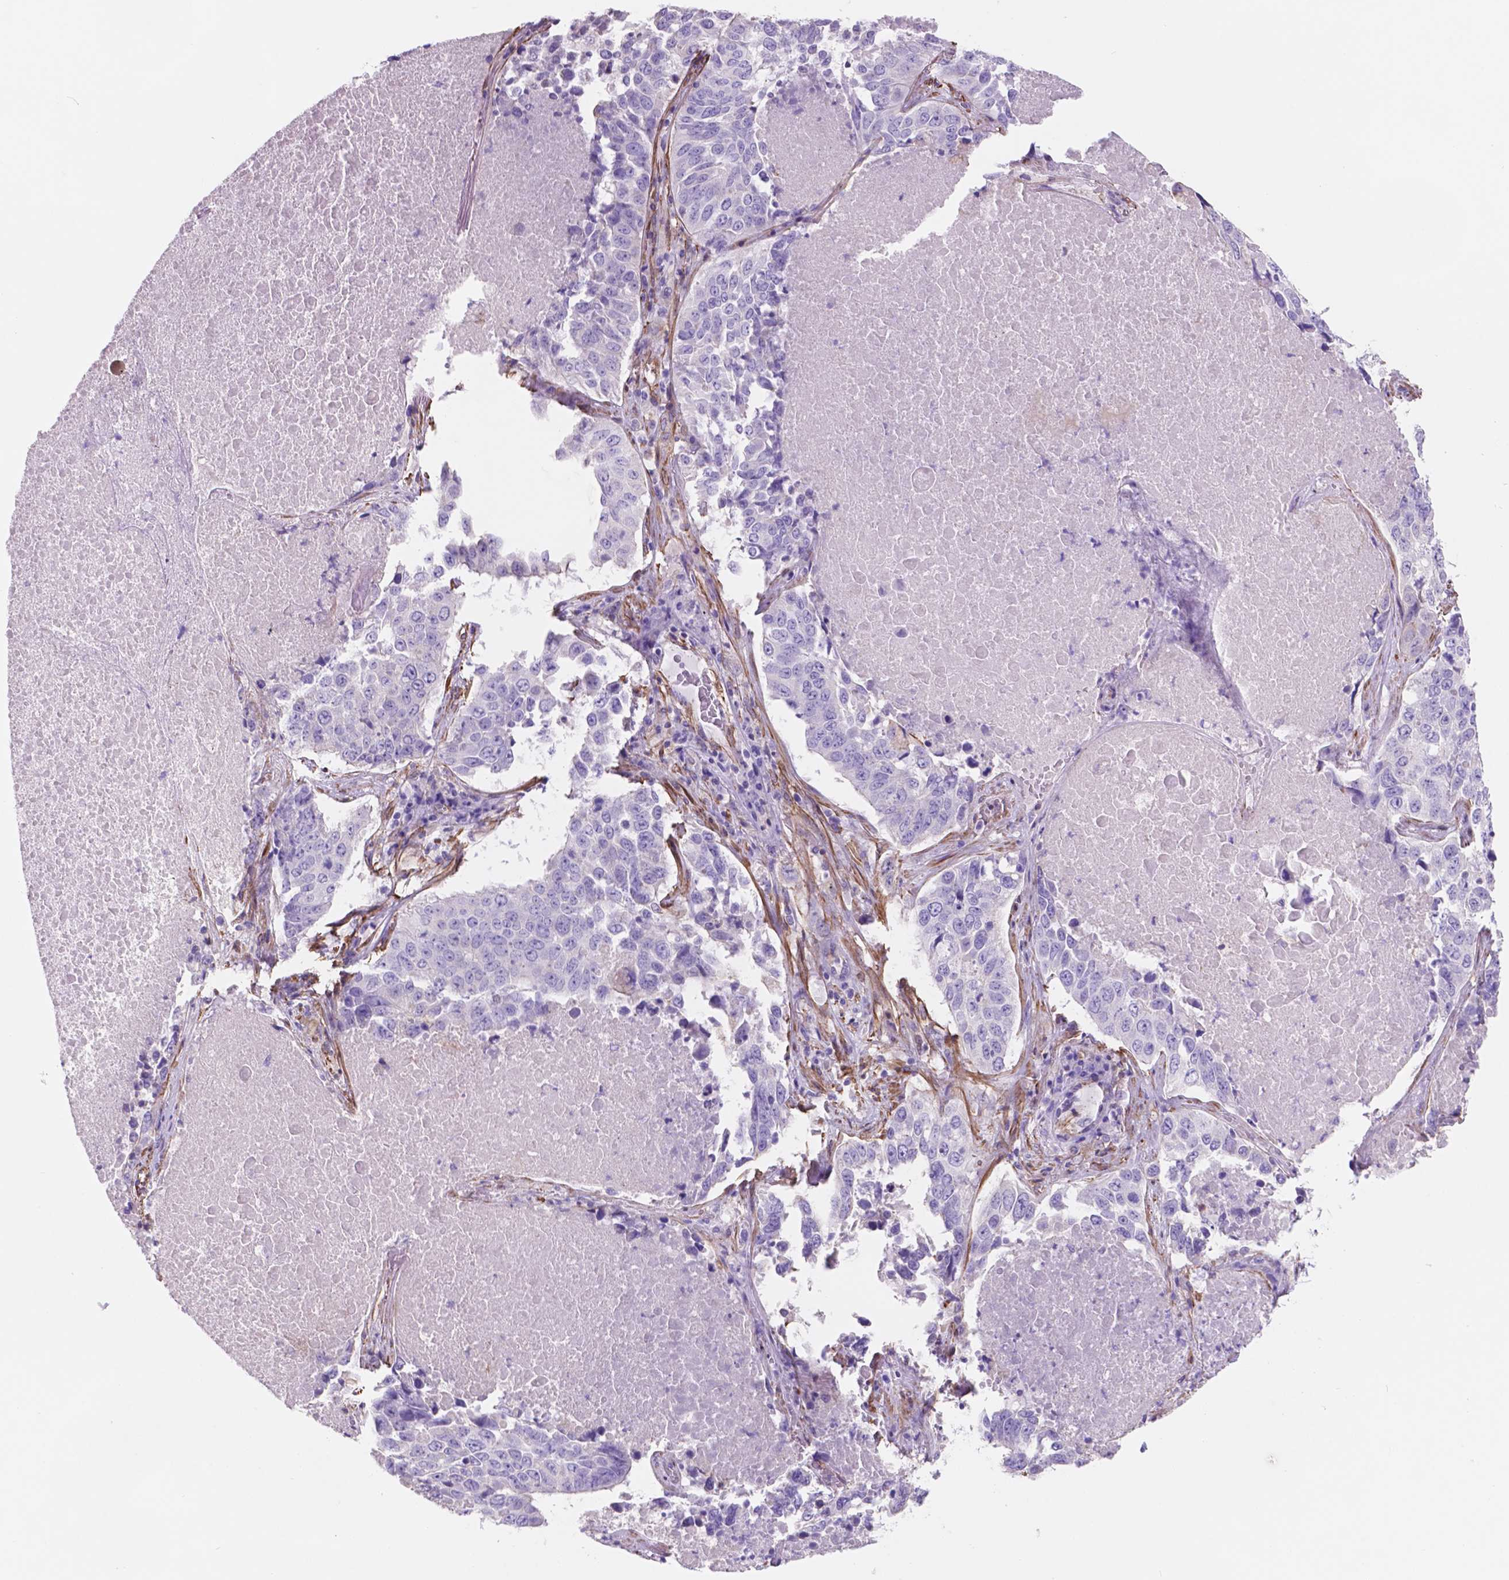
{"staining": {"intensity": "negative", "quantity": "none", "location": "none"}, "tissue": "lung cancer", "cell_type": "Tumor cells", "image_type": "cancer", "snomed": [{"axis": "morphology", "description": "Normal tissue, NOS"}, {"axis": "morphology", "description": "Squamous cell carcinoma, NOS"}, {"axis": "topography", "description": "Bronchus"}, {"axis": "topography", "description": "Lung"}], "caption": "Immunohistochemistry (IHC) of human lung cancer exhibits no expression in tumor cells.", "gene": "TOR2A", "patient": {"sex": "male", "age": 64}}